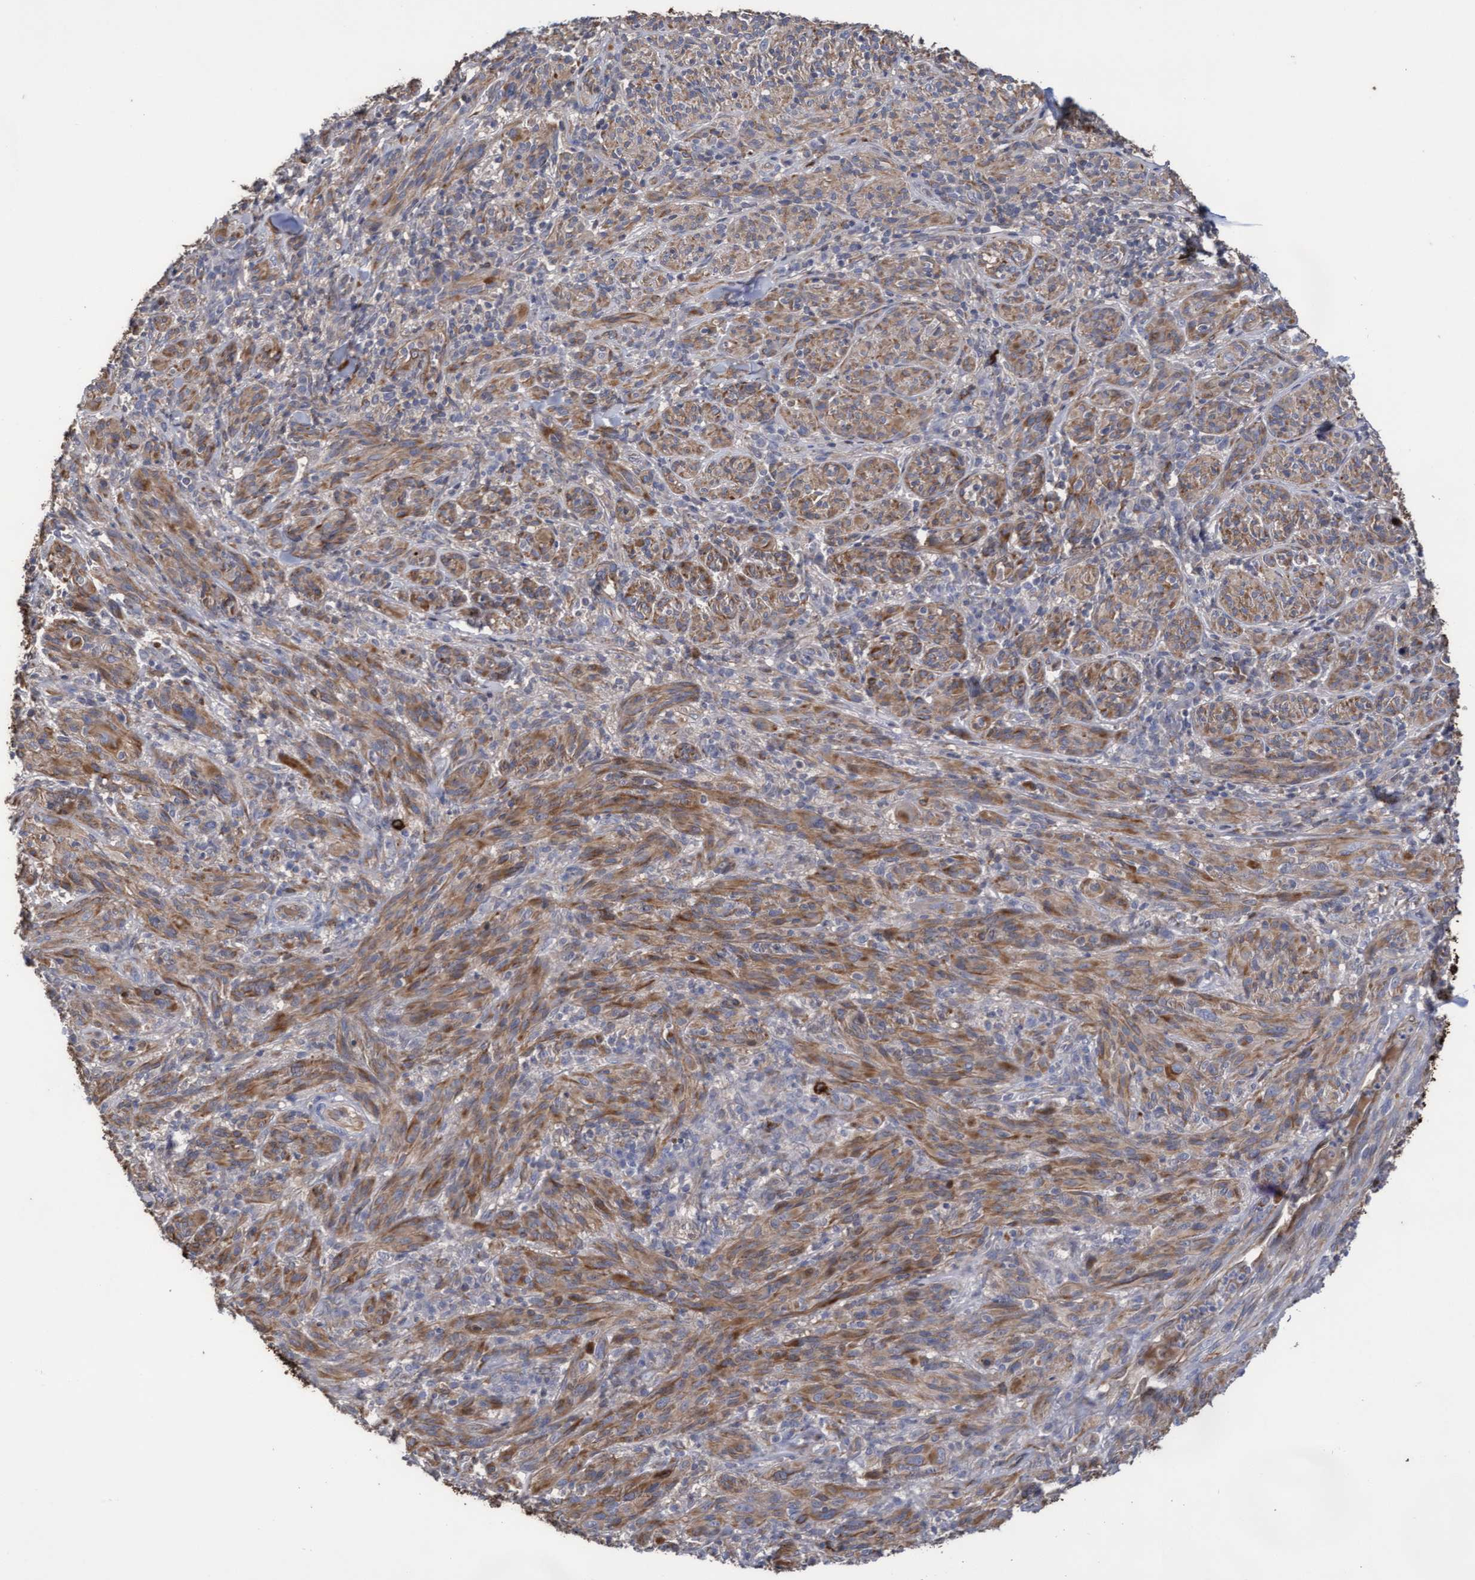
{"staining": {"intensity": "moderate", "quantity": ">75%", "location": "cytoplasmic/membranous"}, "tissue": "melanoma", "cell_type": "Tumor cells", "image_type": "cancer", "snomed": [{"axis": "morphology", "description": "Malignant melanoma, NOS"}, {"axis": "topography", "description": "Skin of head"}], "caption": "This is a photomicrograph of immunohistochemistry staining of malignant melanoma, which shows moderate expression in the cytoplasmic/membranous of tumor cells.", "gene": "KRT24", "patient": {"sex": "male", "age": 96}}